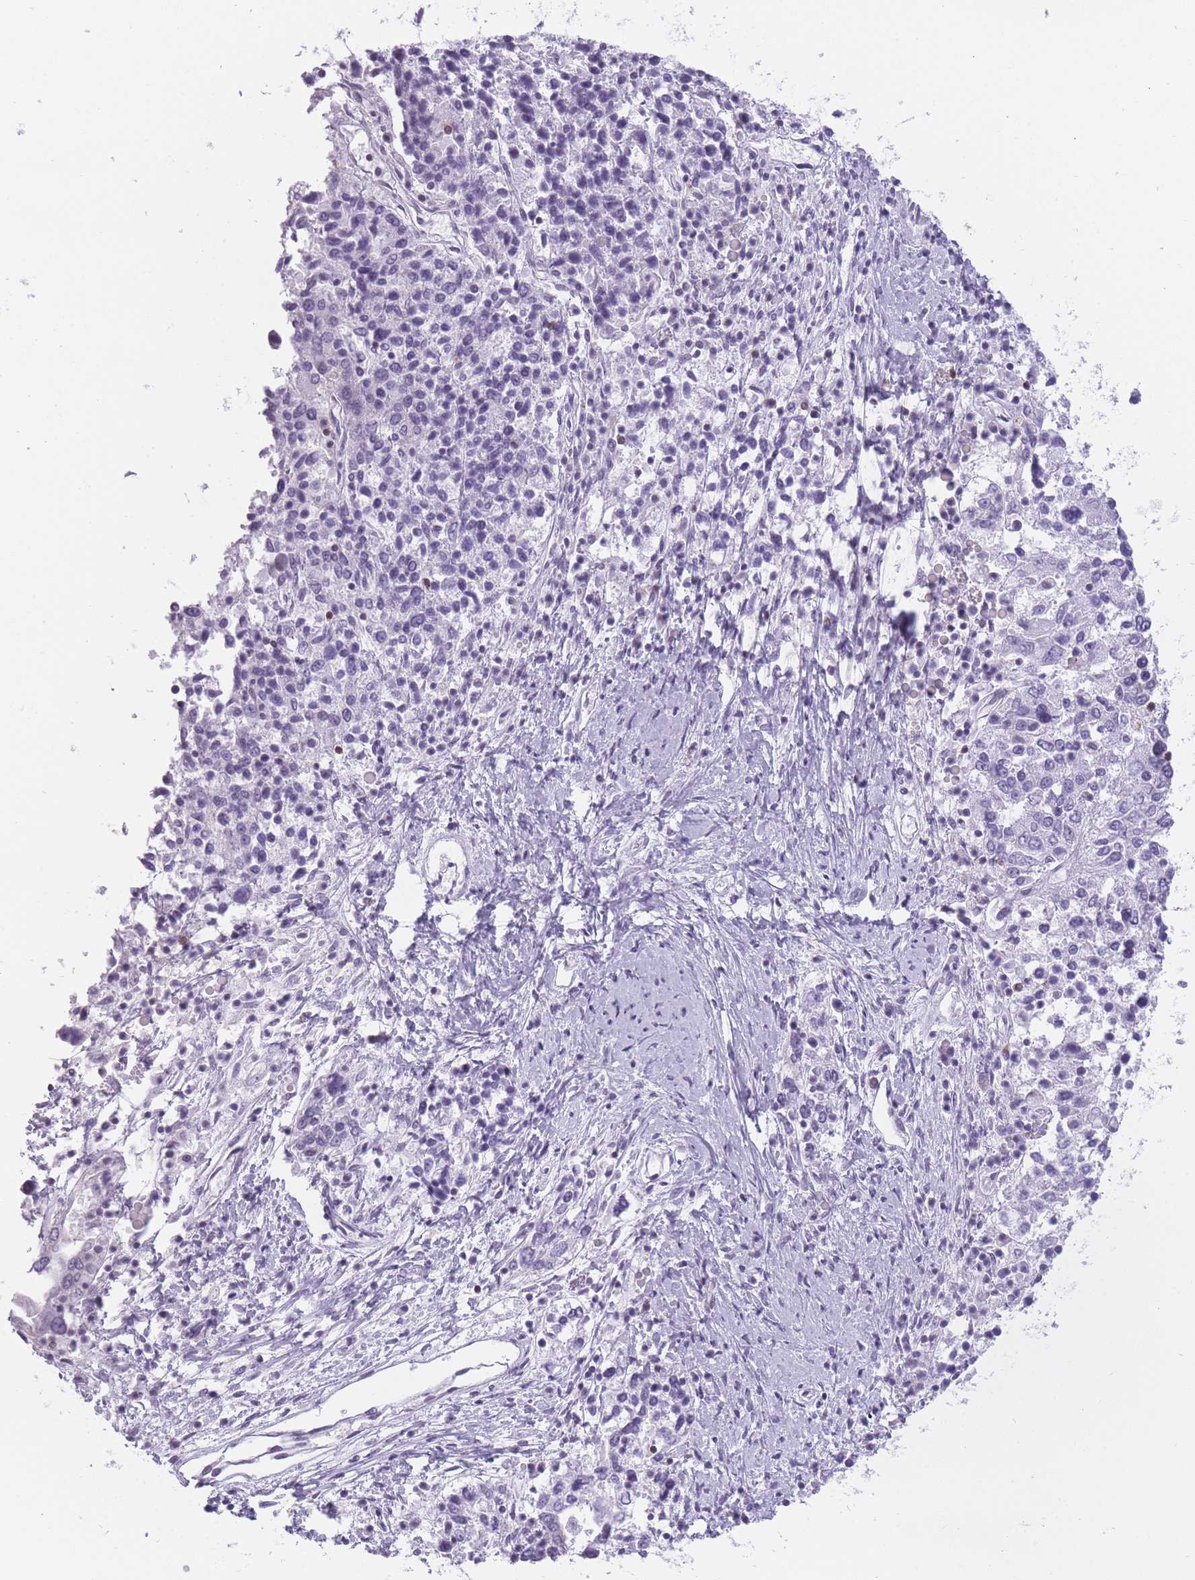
{"staining": {"intensity": "negative", "quantity": "none", "location": "none"}, "tissue": "ovarian cancer", "cell_type": "Tumor cells", "image_type": "cancer", "snomed": [{"axis": "morphology", "description": "Carcinoma, endometroid"}, {"axis": "topography", "description": "Ovary"}], "caption": "DAB (3,3'-diaminobenzidine) immunohistochemical staining of human ovarian cancer demonstrates no significant positivity in tumor cells.", "gene": "GGT1", "patient": {"sex": "female", "age": 62}}